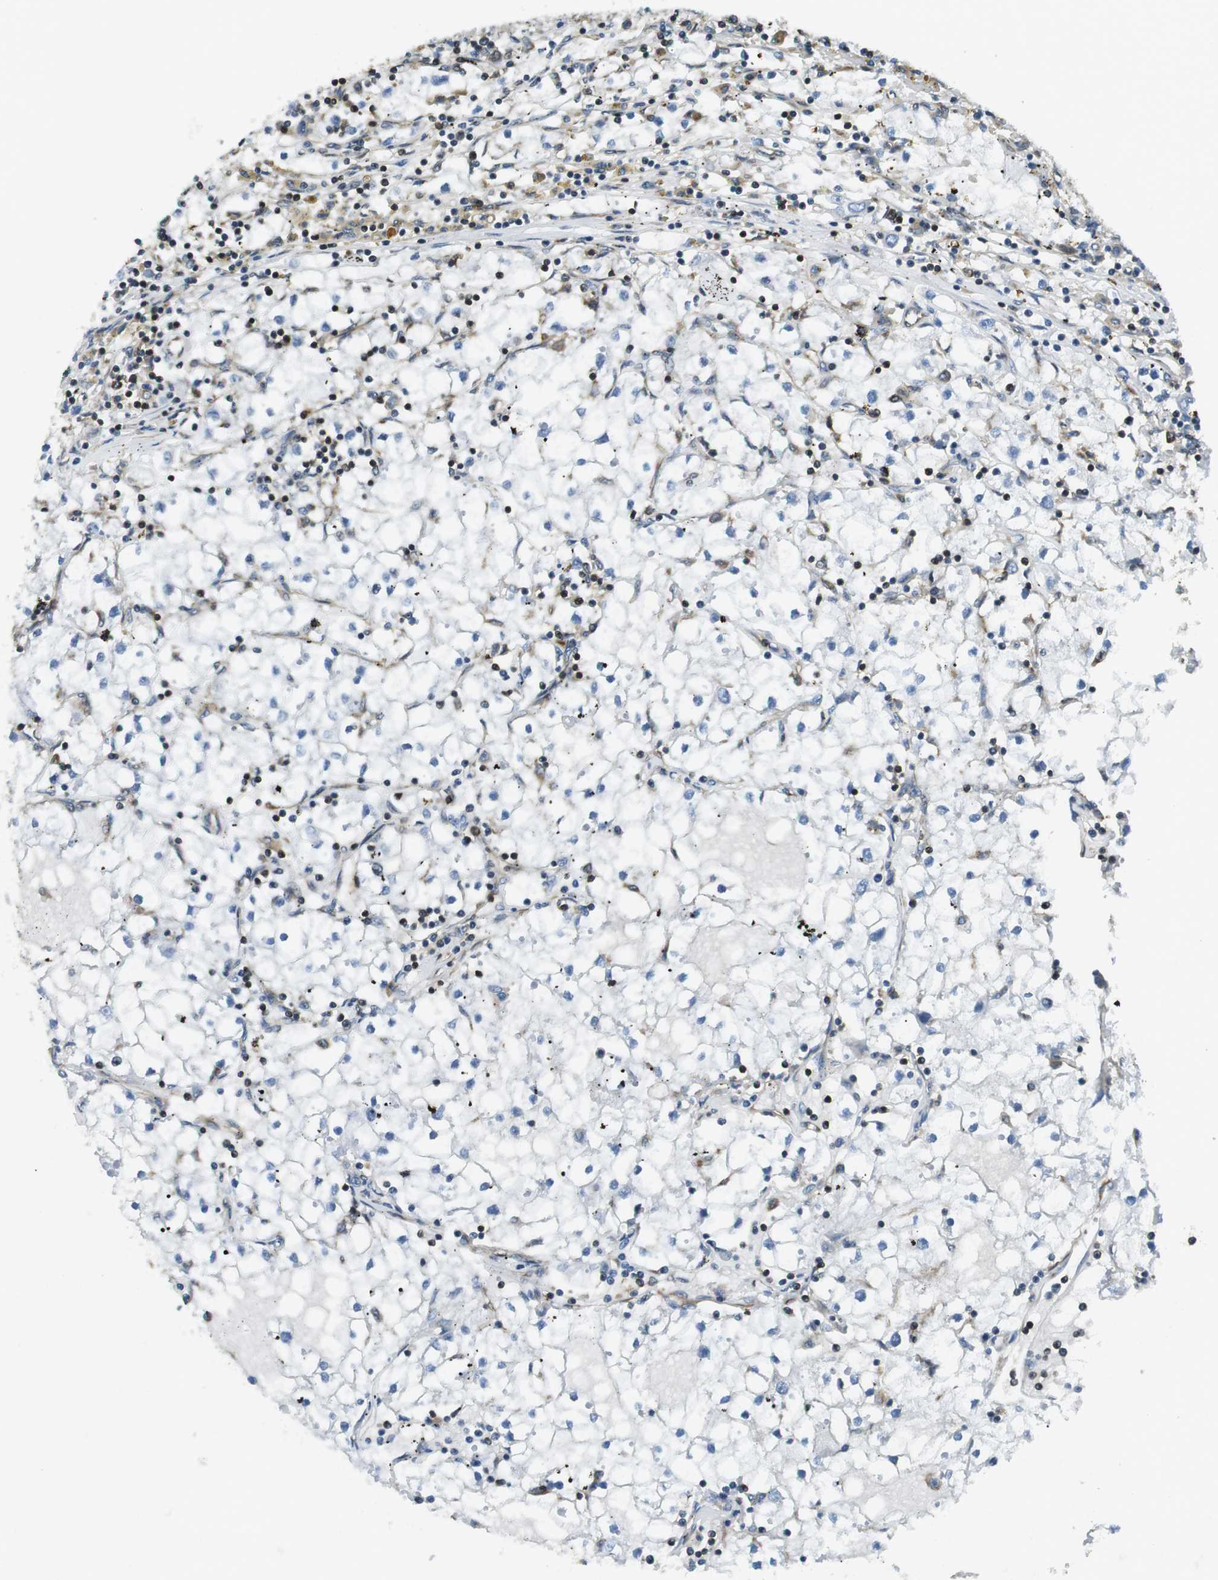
{"staining": {"intensity": "negative", "quantity": "none", "location": "none"}, "tissue": "renal cancer", "cell_type": "Tumor cells", "image_type": "cancer", "snomed": [{"axis": "morphology", "description": "Adenocarcinoma, NOS"}, {"axis": "topography", "description": "Kidney"}], "caption": "There is no significant expression in tumor cells of renal adenocarcinoma. (IHC, brightfield microscopy, high magnification).", "gene": "STK10", "patient": {"sex": "male", "age": 56}}